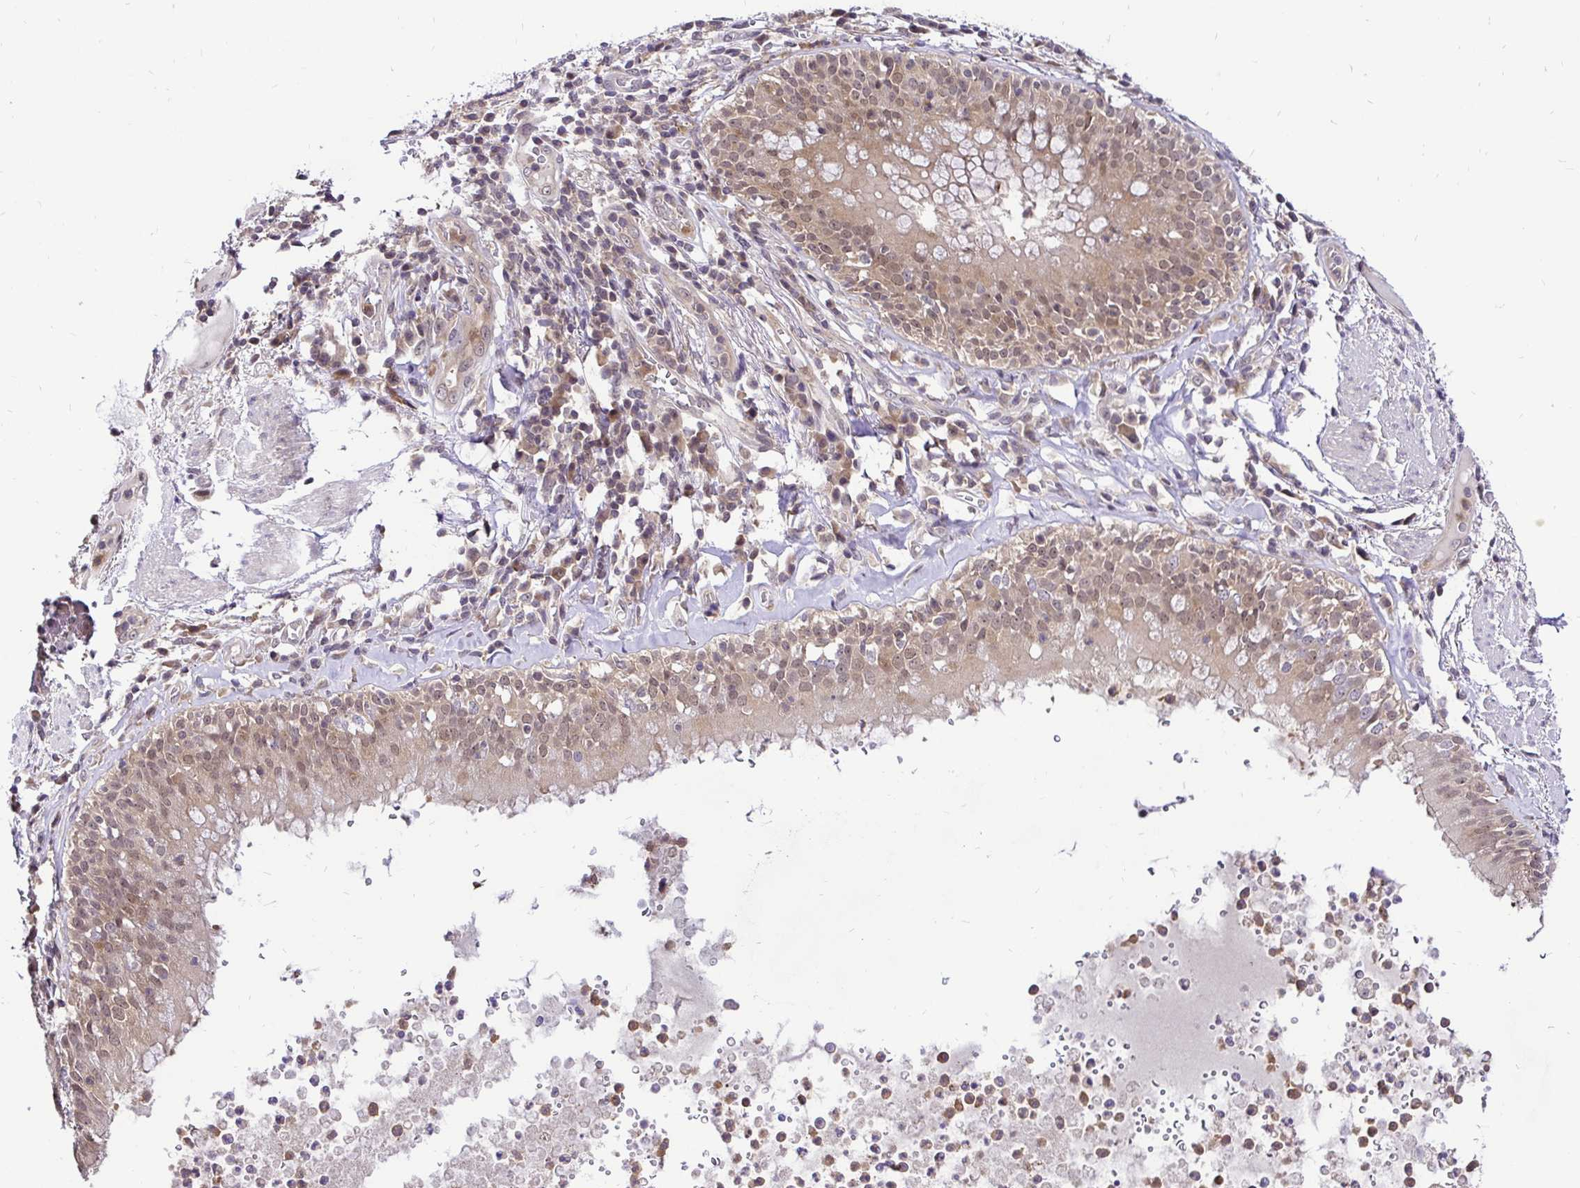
{"staining": {"intensity": "moderate", "quantity": ">75%", "location": "cytoplasmic/membranous,nuclear"}, "tissue": "bronchus", "cell_type": "Respiratory epithelial cells", "image_type": "normal", "snomed": [{"axis": "morphology", "description": "Normal tissue, NOS"}, {"axis": "topography", "description": "Cartilage tissue"}, {"axis": "topography", "description": "Bronchus"}], "caption": "This photomicrograph shows immunohistochemistry staining of unremarkable human bronchus, with medium moderate cytoplasmic/membranous,nuclear expression in approximately >75% of respiratory epithelial cells.", "gene": "UBE2M", "patient": {"sex": "male", "age": 56}}